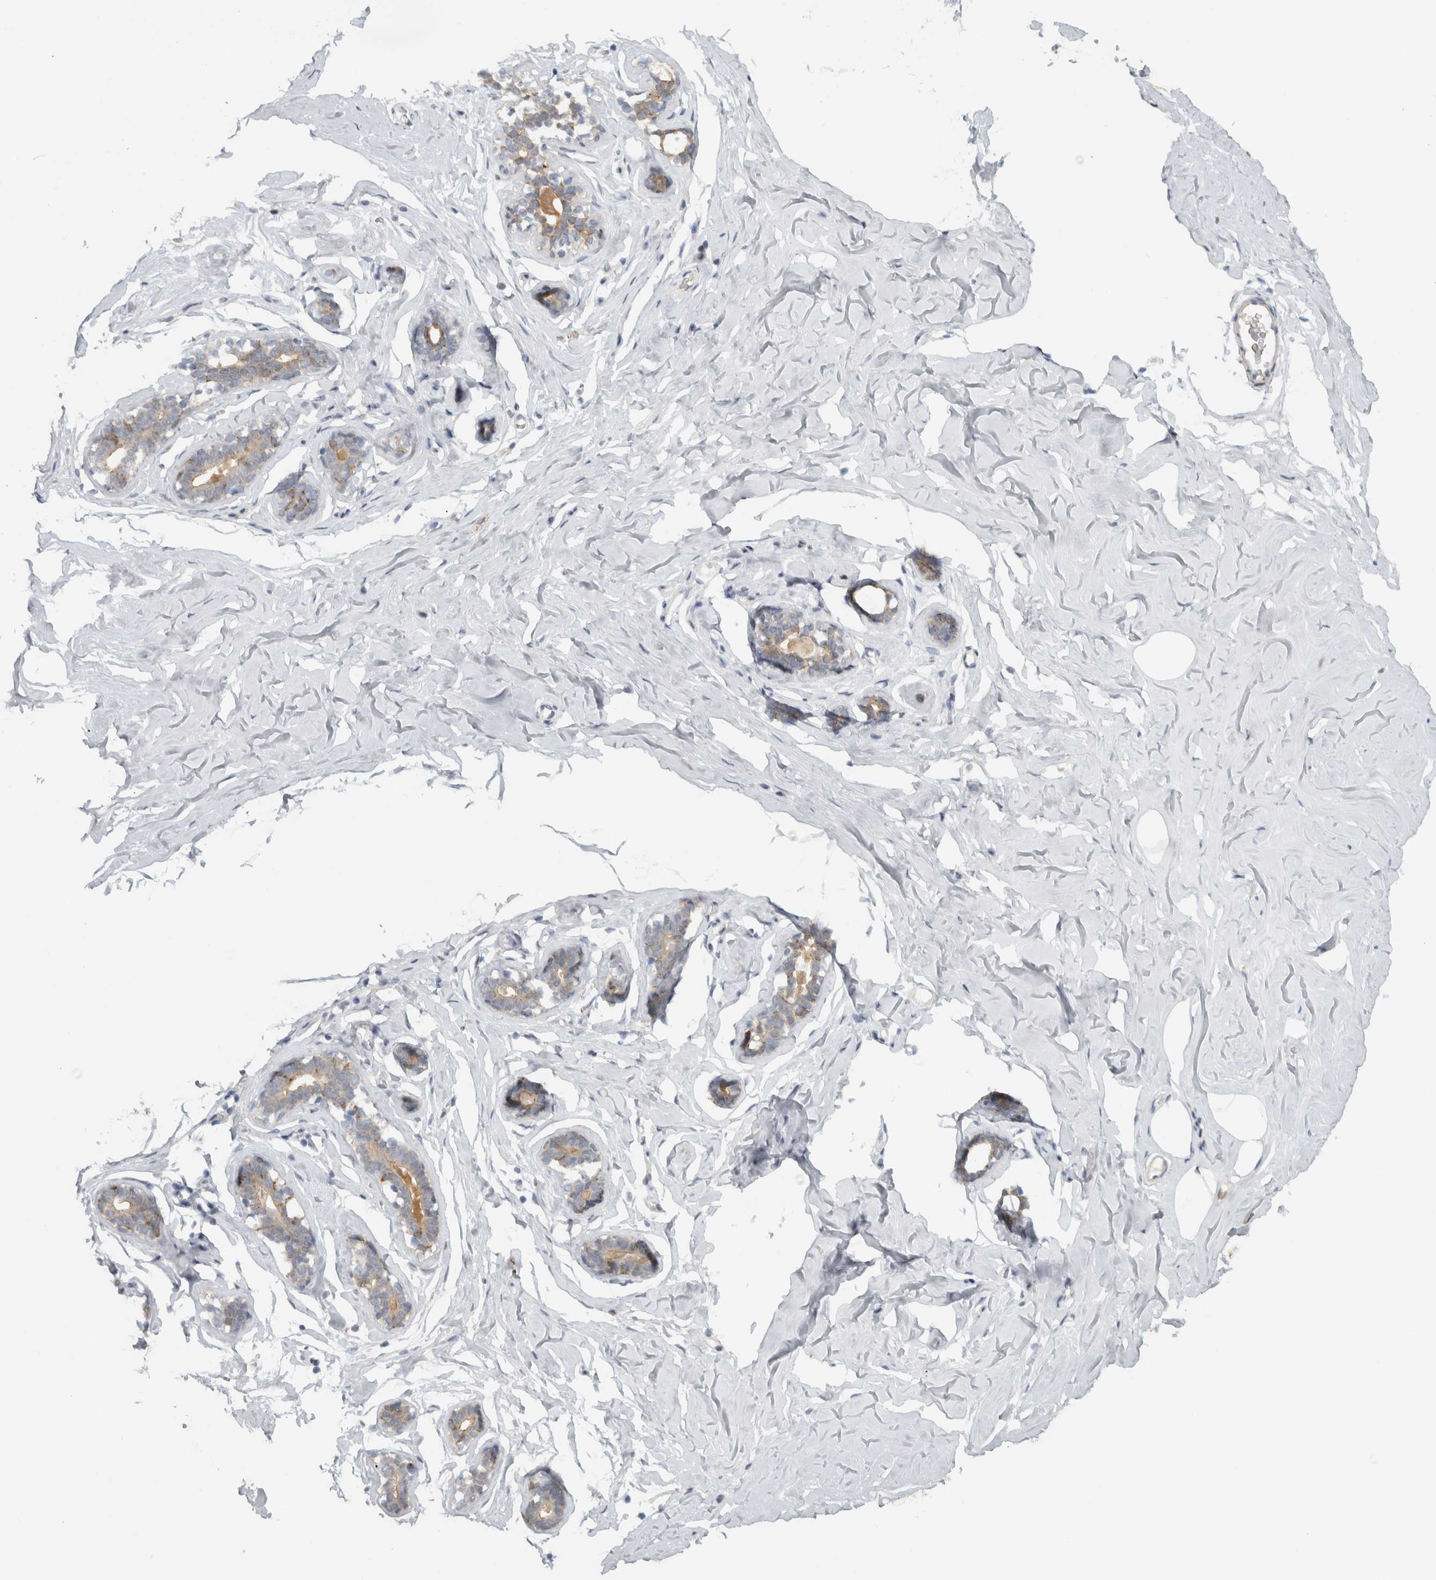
{"staining": {"intensity": "negative", "quantity": "none", "location": "none"}, "tissue": "adipose tissue", "cell_type": "Adipocytes", "image_type": "normal", "snomed": [{"axis": "morphology", "description": "Normal tissue, NOS"}, {"axis": "morphology", "description": "Fibrosis, NOS"}, {"axis": "topography", "description": "Breast"}, {"axis": "topography", "description": "Adipose tissue"}], "caption": "A micrograph of adipose tissue stained for a protein displays no brown staining in adipocytes.", "gene": "RAB18", "patient": {"sex": "female", "age": 39}}